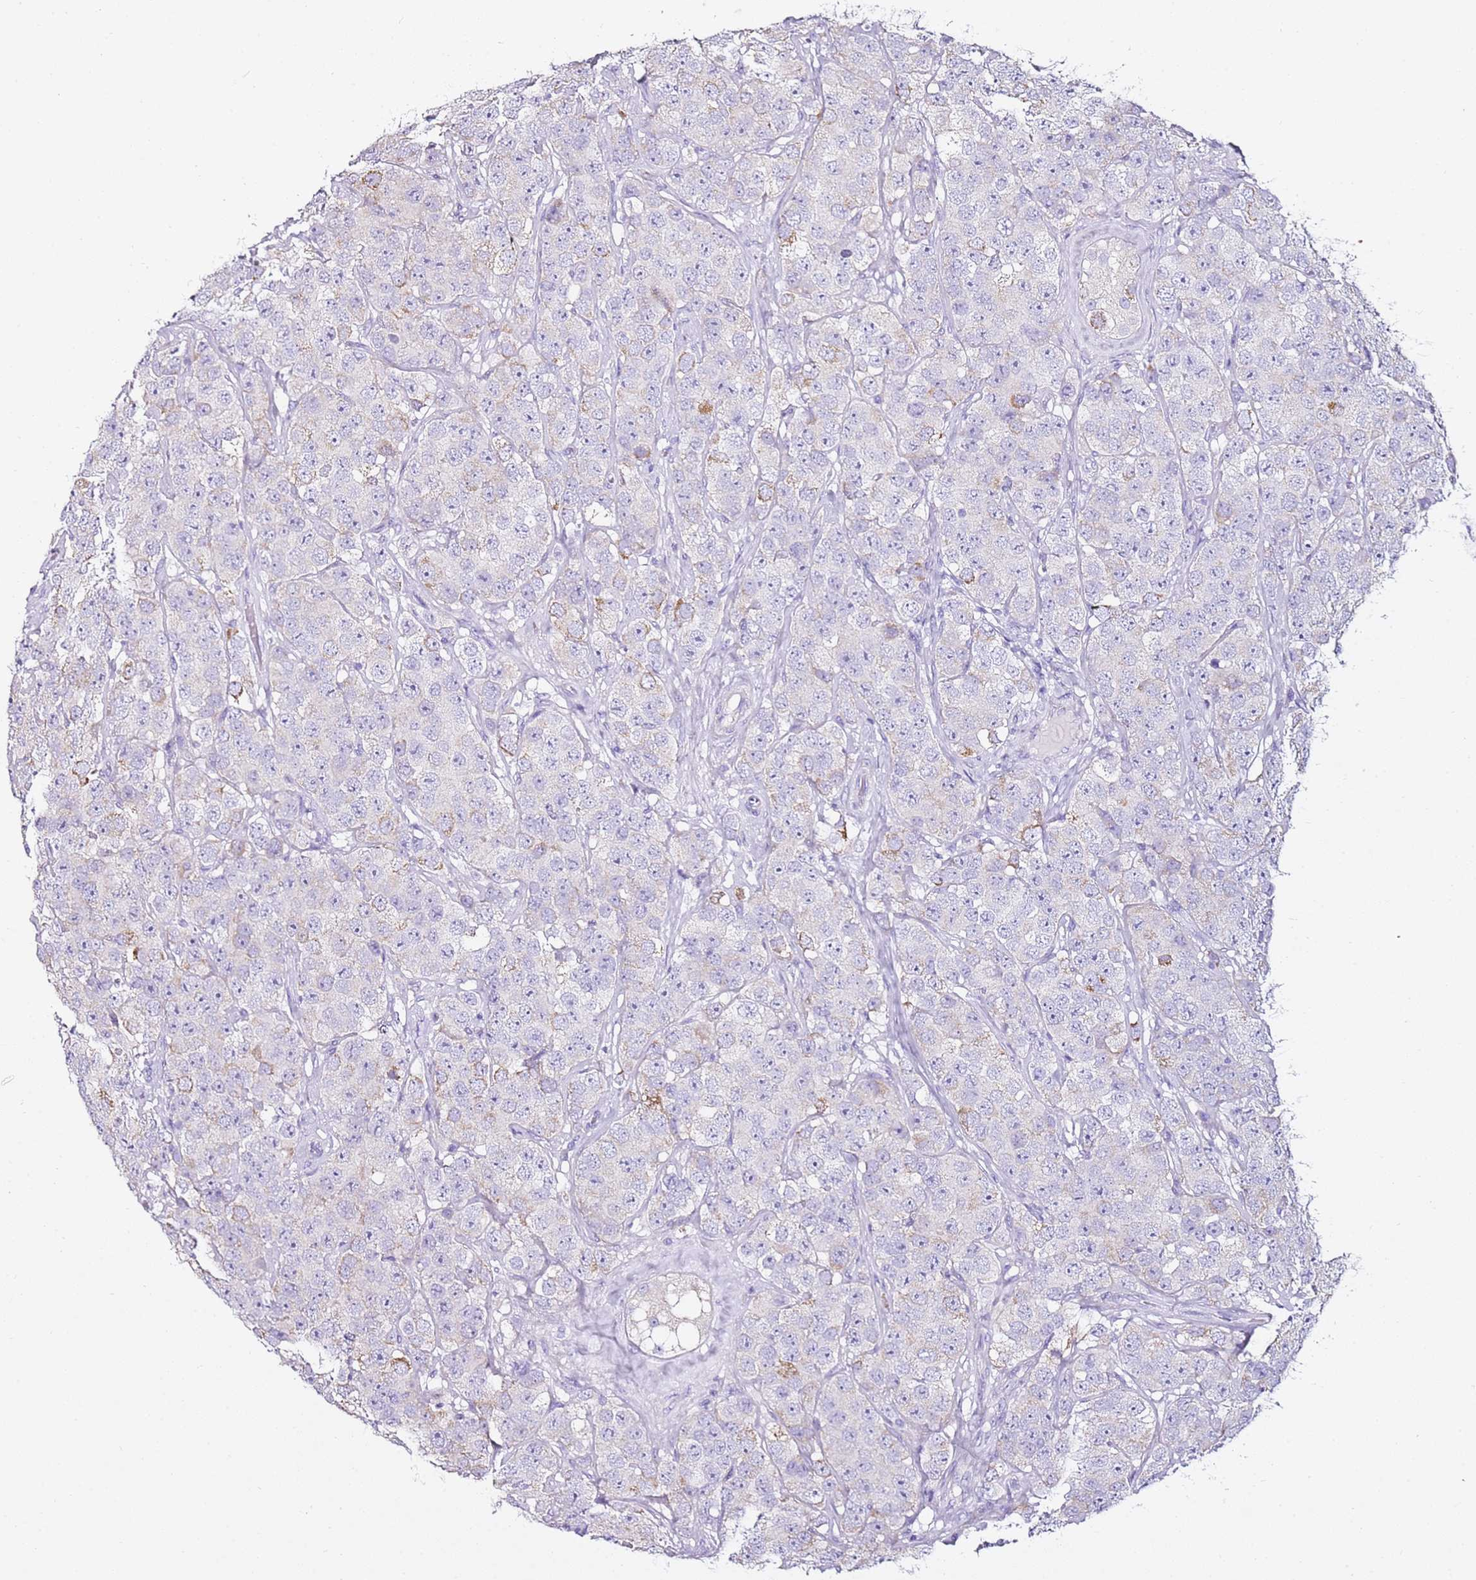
{"staining": {"intensity": "negative", "quantity": "none", "location": "none"}, "tissue": "testis cancer", "cell_type": "Tumor cells", "image_type": "cancer", "snomed": [{"axis": "morphology", "description": "Seminoma, NOS"}, {"axis": "topography", "description": "Testis"}], "caption": "An IHC histopathology image of testis cancer is shown. There is no staining in tumor cells of testis cancer. (Immunohistochemistry (ihc), brightfield microscopy, high magnification).", "gene": "MYBPC3", "patient": {"sex": "male", "age": 28}}